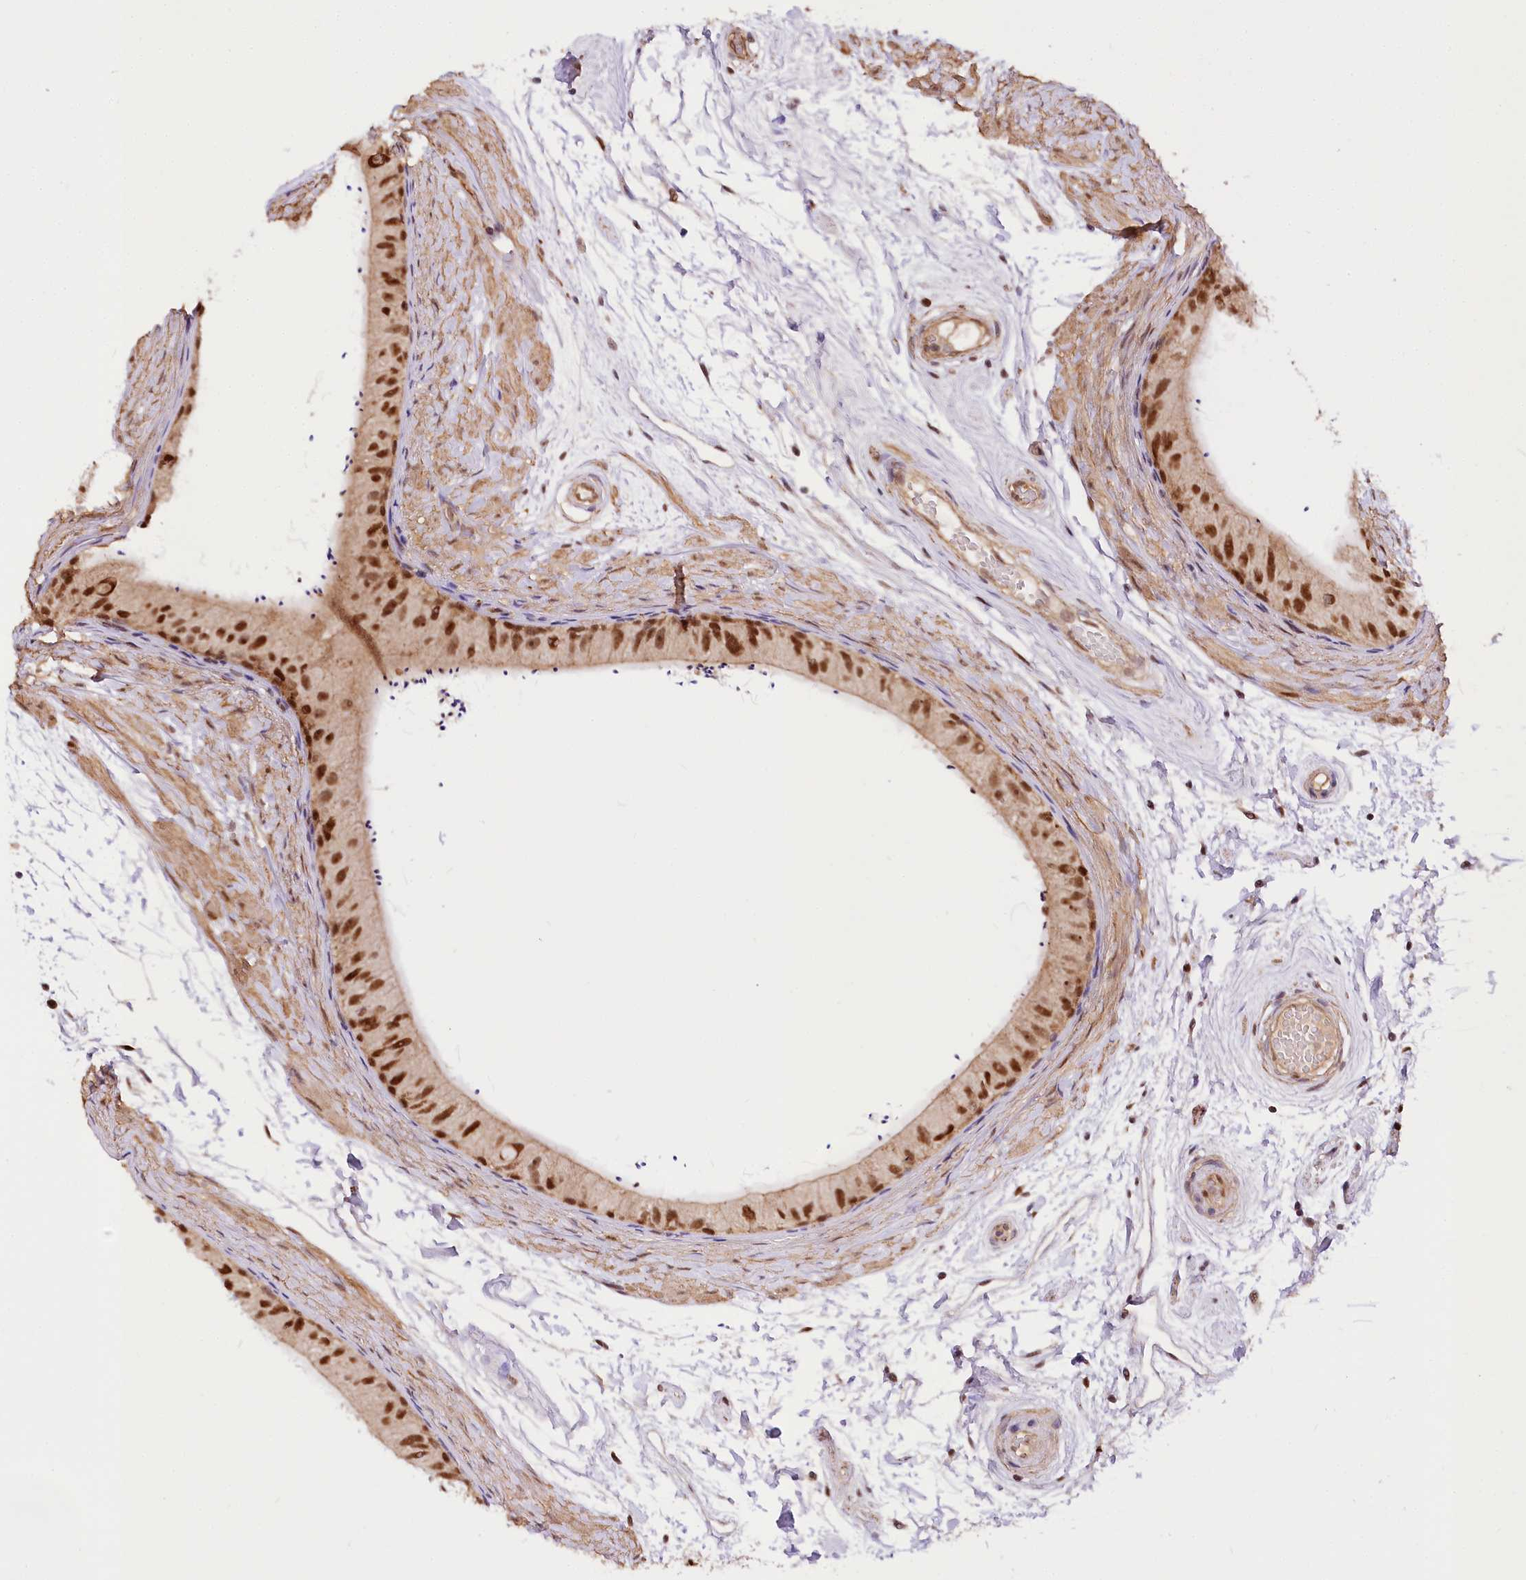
{"staining": {"intensity": "strong", "quantity": ">75%", "location": "nuclear"}, "tissue": "epididymis", "cell_type": "Glandular cells", "image_type": "normal", "snomed": [{"axis": "morphology", "description": "Normal tissue, NOS"}, {"axis": "topography", "description": "Epididymis"}], "caption": "Epididymis stained with immunohistochemistry displays strong nuclear positivity in about >75% of glandular cells.", "gene": "GNL3L", "patient": {"sex": "male", "age": 50}}